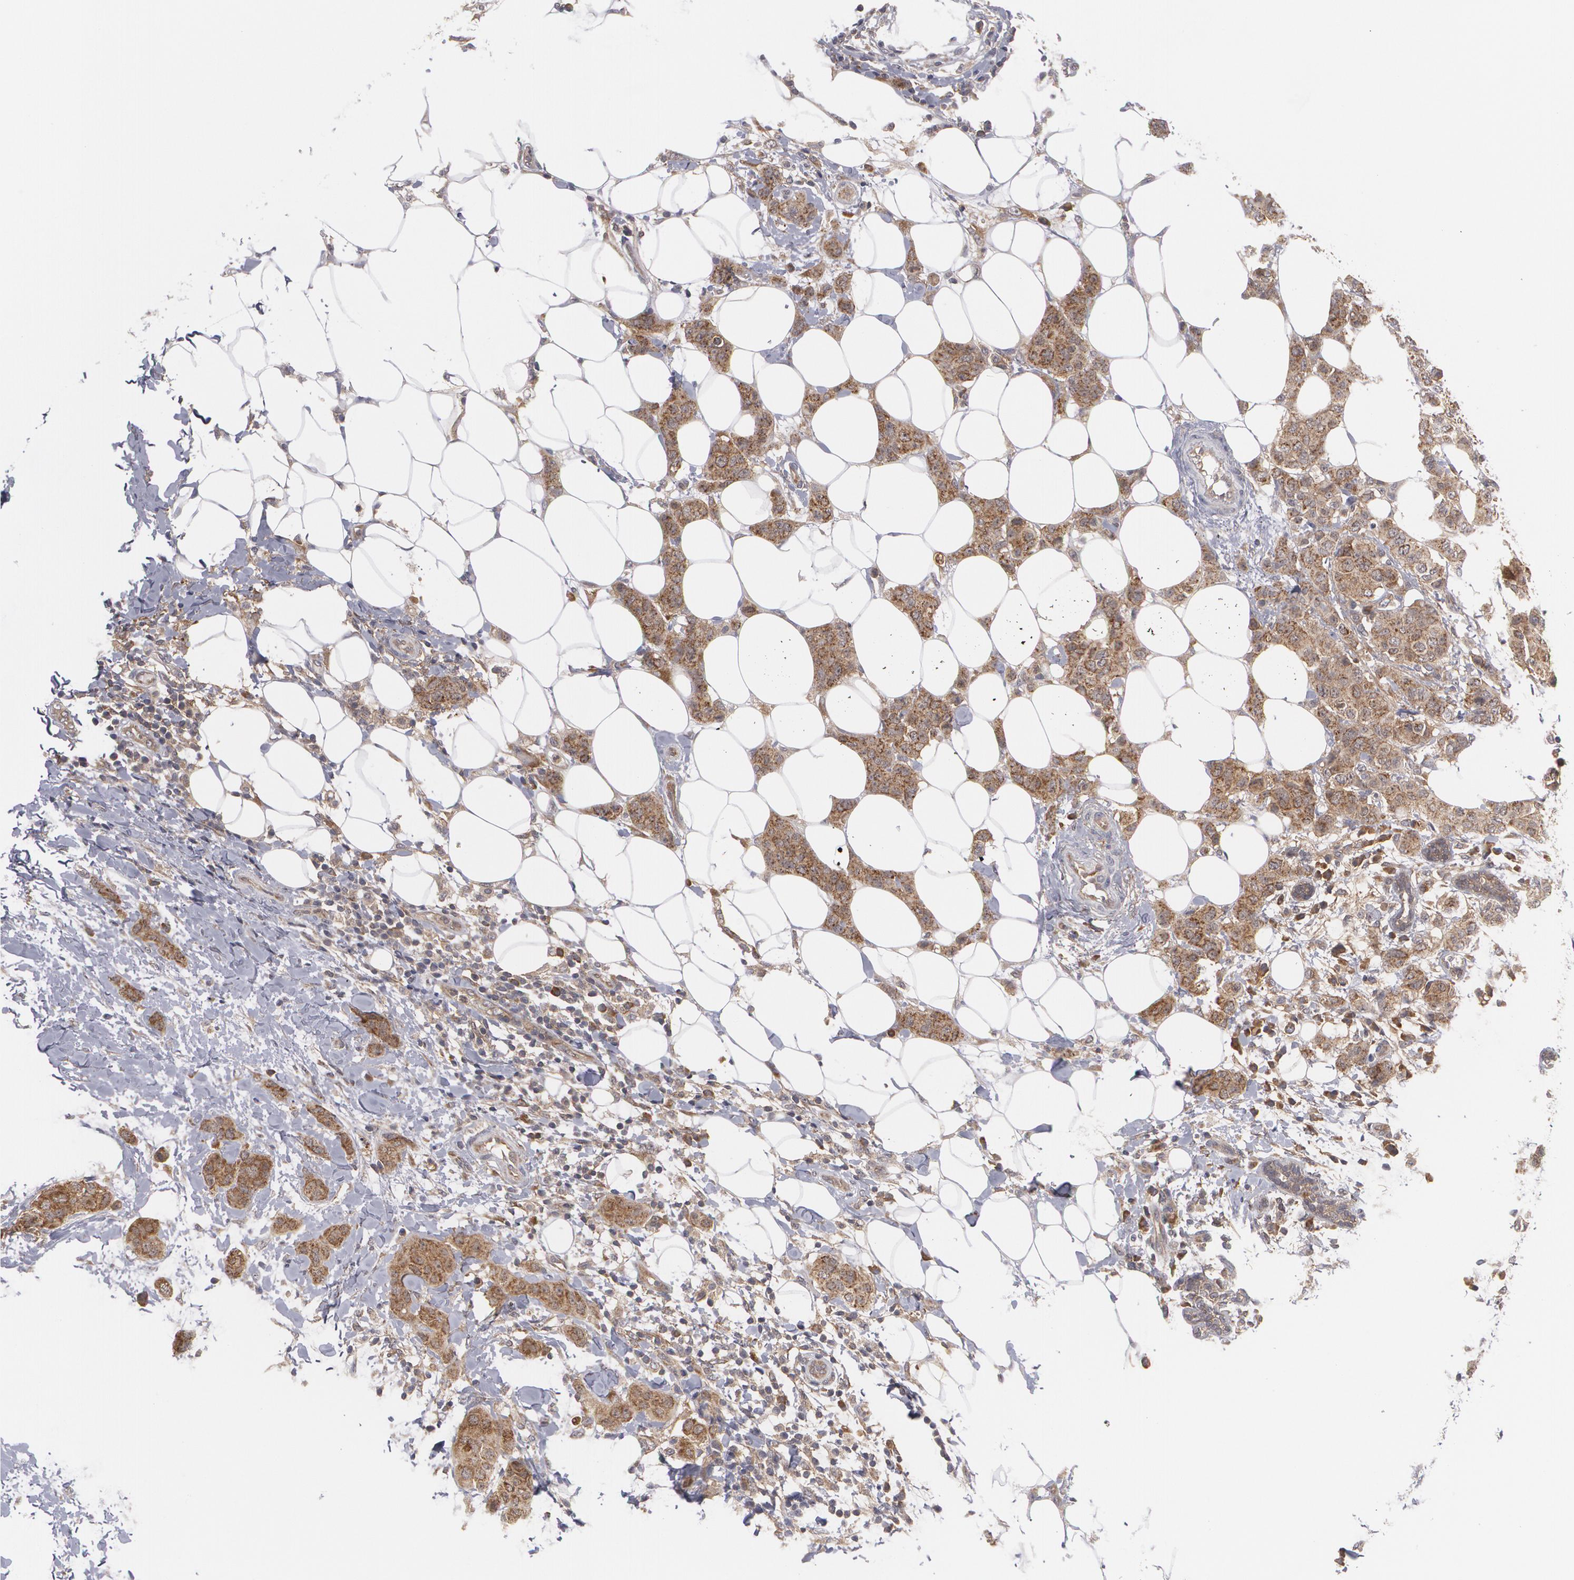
{"staining": {"intensity": "moderate", "quantity": ">75%", "location": "cytoplasmic/membranous"}, "tissue": "breast cancer", "cell_type": "Tumor cells", "image_type": "cancer", "snomed": [{"axis": "morphology", "description": "Duct carcinoma"}, {"axis": "topography", "description": "Breast"}], "caption": "This photomicrograph displays immunohistochemistry staining of breast infiltrating ductal carcinoma, with medium moderate cytoplasmic/membranous expression in approximately >75% of tumor cells.", "gene": "BMP6", "patient": {"sex": "female", "age": 40}}